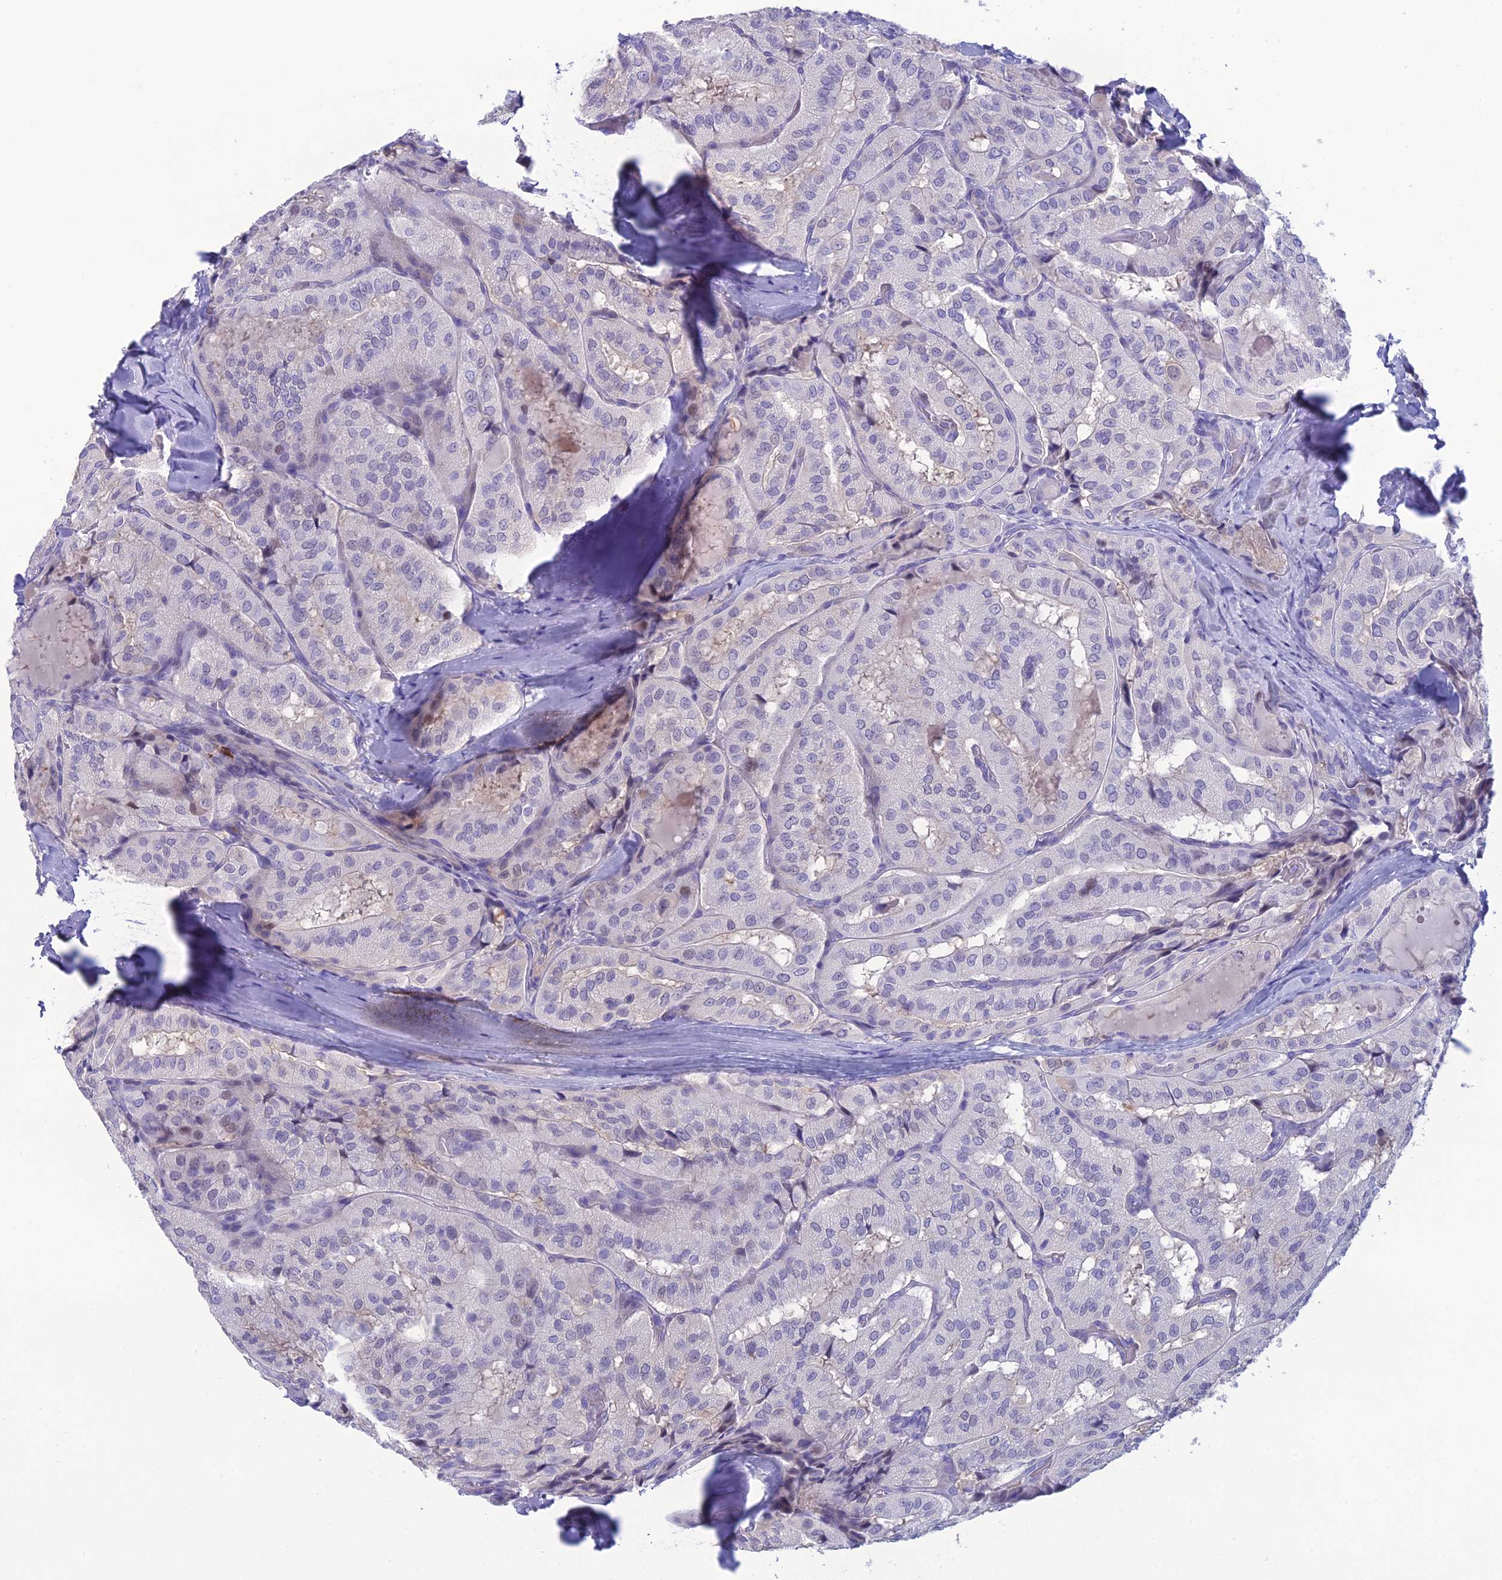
{"staining": {"intensity": "weak", "quantity": "<25%", "location": "nuclear"}, "tissue": "thyroid cancer", "cell_type": "Tumor cells", "image_type": "cancer", "snomed": [{"axis": "morphology", "description": "Normal tissue, NOS"}, {"axis": "morphology", "description": "Papillary adenocarcinoma, NOS"}, {"axis": "topography", "description": "Thyroid gland"}], "caption": "DAB immunohistochemical staining of thyroid cancer displays no significant positivity in tumor cells.", "gene": "CRB2", "patient": {"sex": "female", "age": 59}}